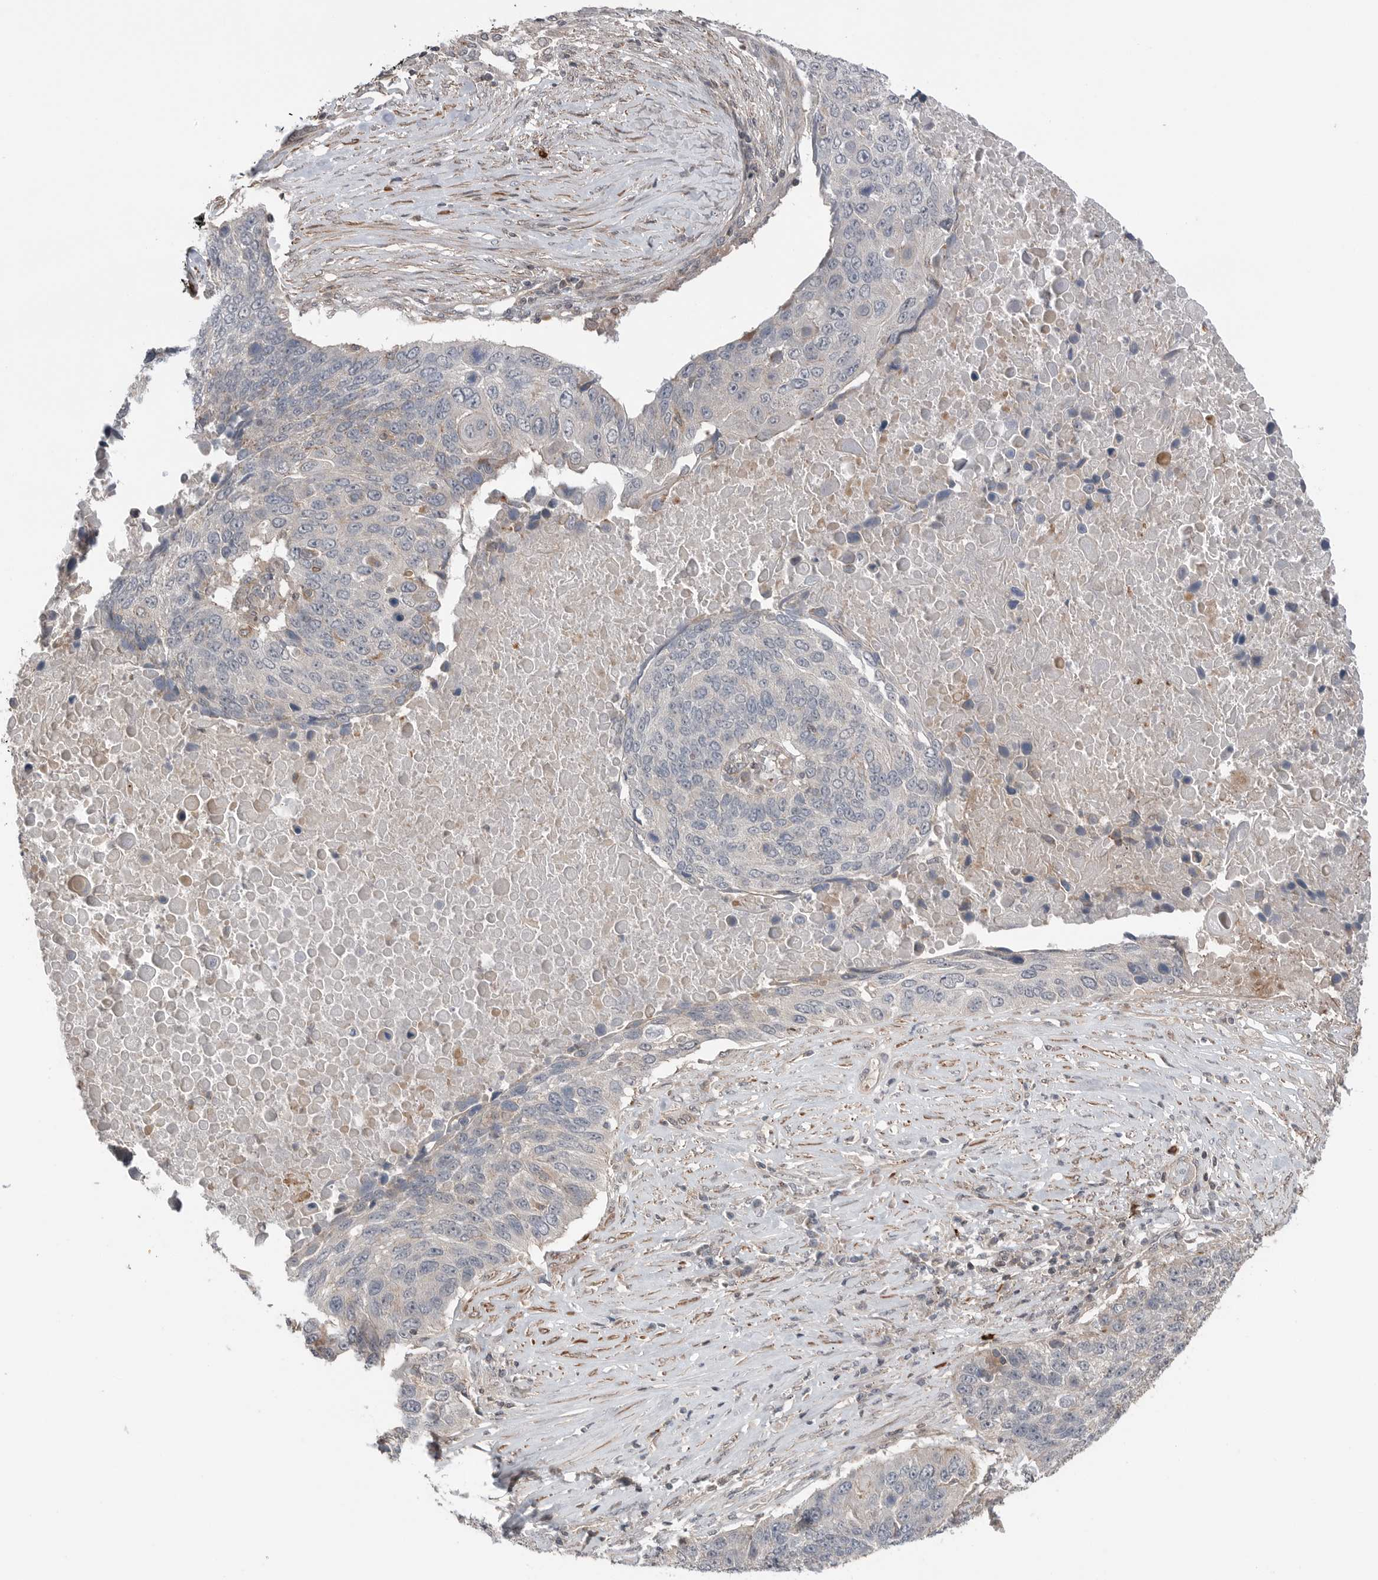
{"staining": {"intensity": "negative", "quantity": "none", "location": "none"}, "tissue": "lung cancer", "cell_type": "Tumor cells", "image_type": "cancer", "snomed": [{"axis": "morphology", "description": "Squamous cell carcinoma, NOS"}, {"axis": "topography", "description": "Lung"}], "caption": "The image reveals no staining of tumor cells in lung cancer (squamous cell carcinoma). The staining is performed using DAB brown chromogen with nuclei counter-stained in using hematoxylin.", "gene": "PEAK1", "patient": {"sex": "male", "age": 66}}